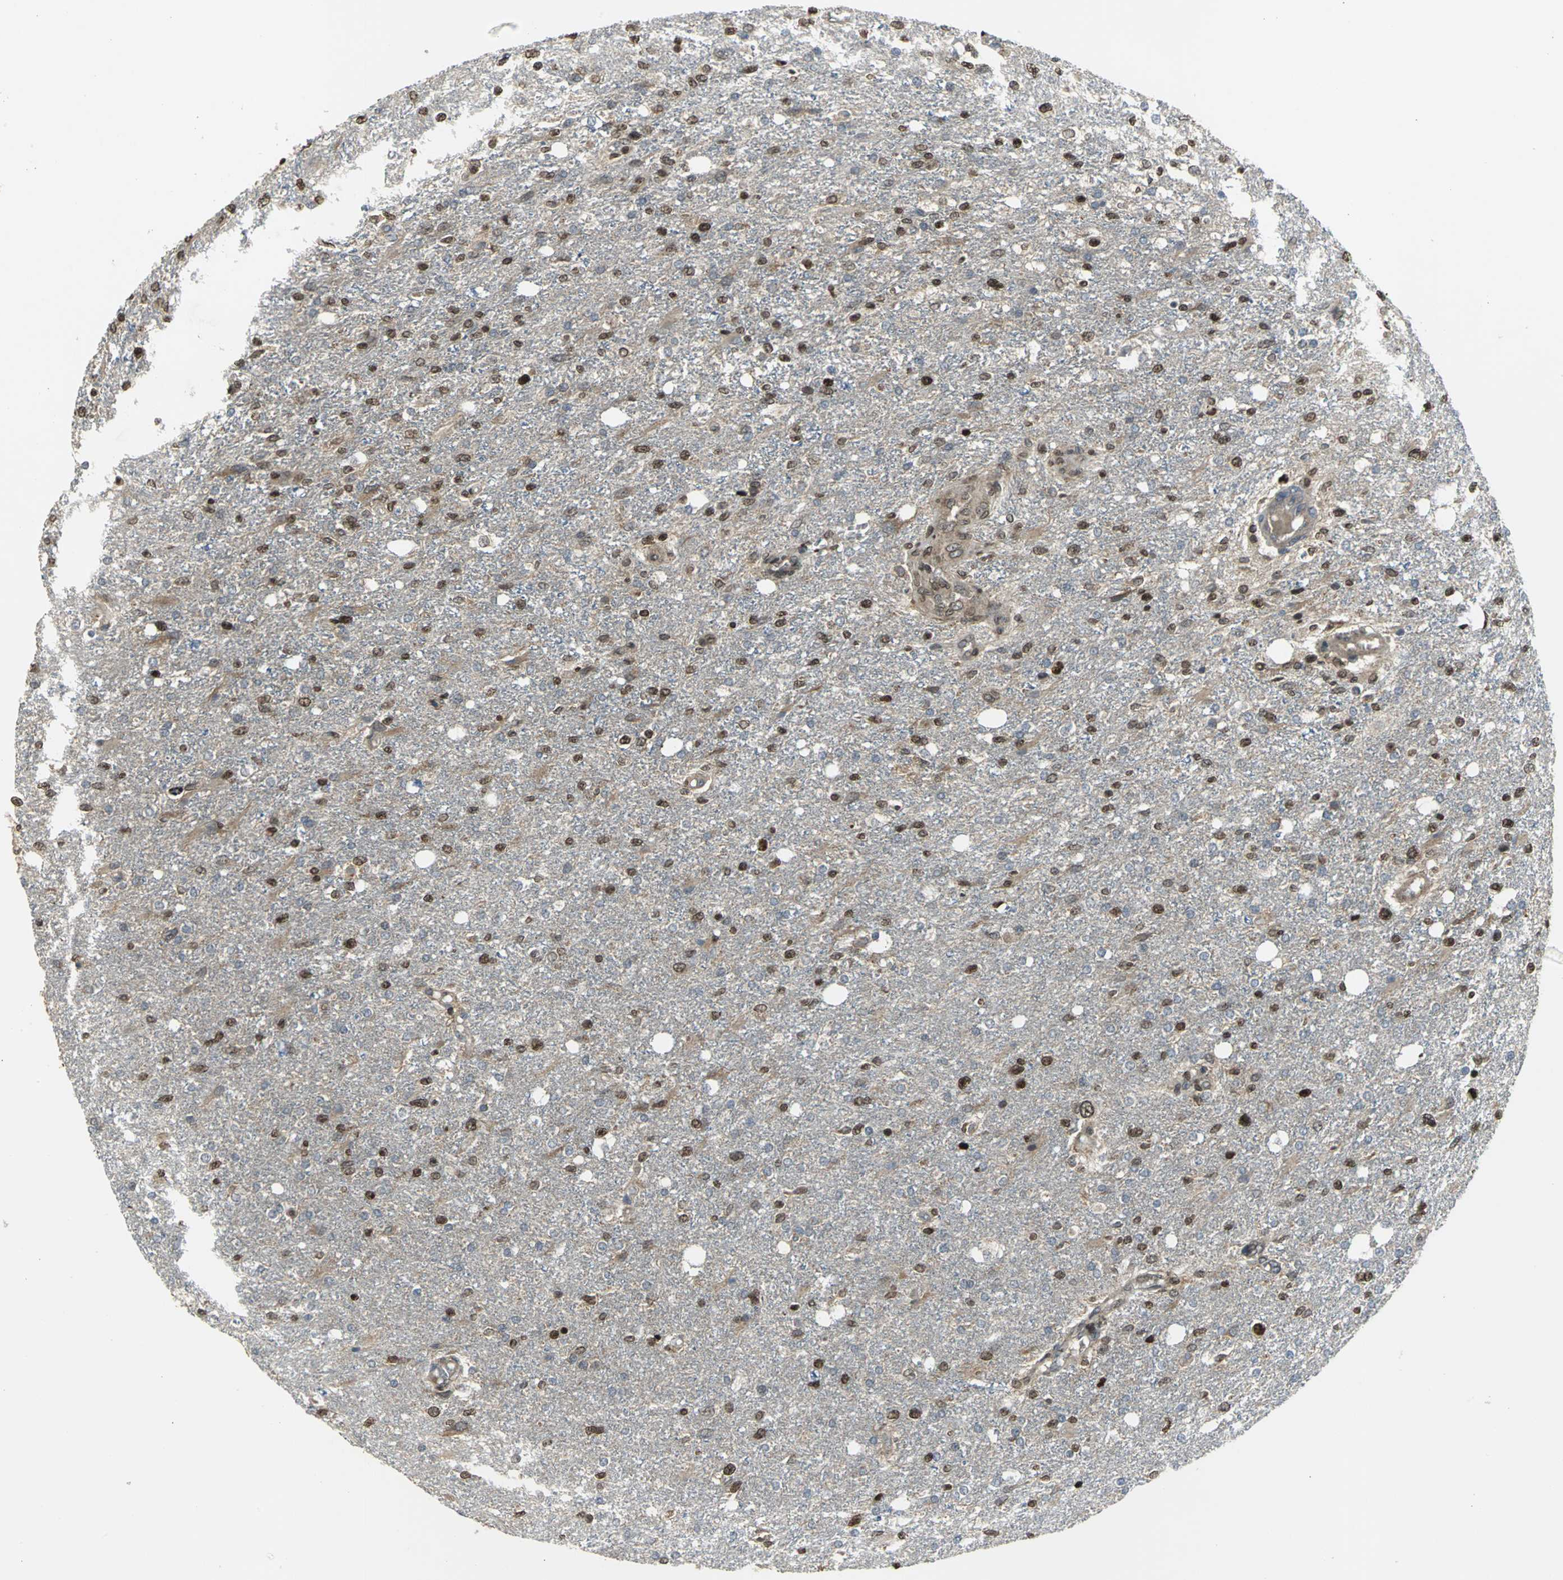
{"staining": {"intensity": "strong", "quantity": ">75%", "location": "cytoplasmic/membranous,nuclear"}, "tissue": "glioma", "cell_type": "Tumor cells", "image_type": "cancer", "snomed": [{"axis": "morphology", "description": "Glioma, malignant, High grade"}, {"axis": "topography", "description": "Cerebral cortex"}], "caption": "Immunohistochemical staining of malignant glioma (high-grade) reveals strong cytoplasmic/membranous and nuclear protein staining in about >75% of tumor cells.", "gene": "AHR", "patient": {"sex": "male", "age": 76}}